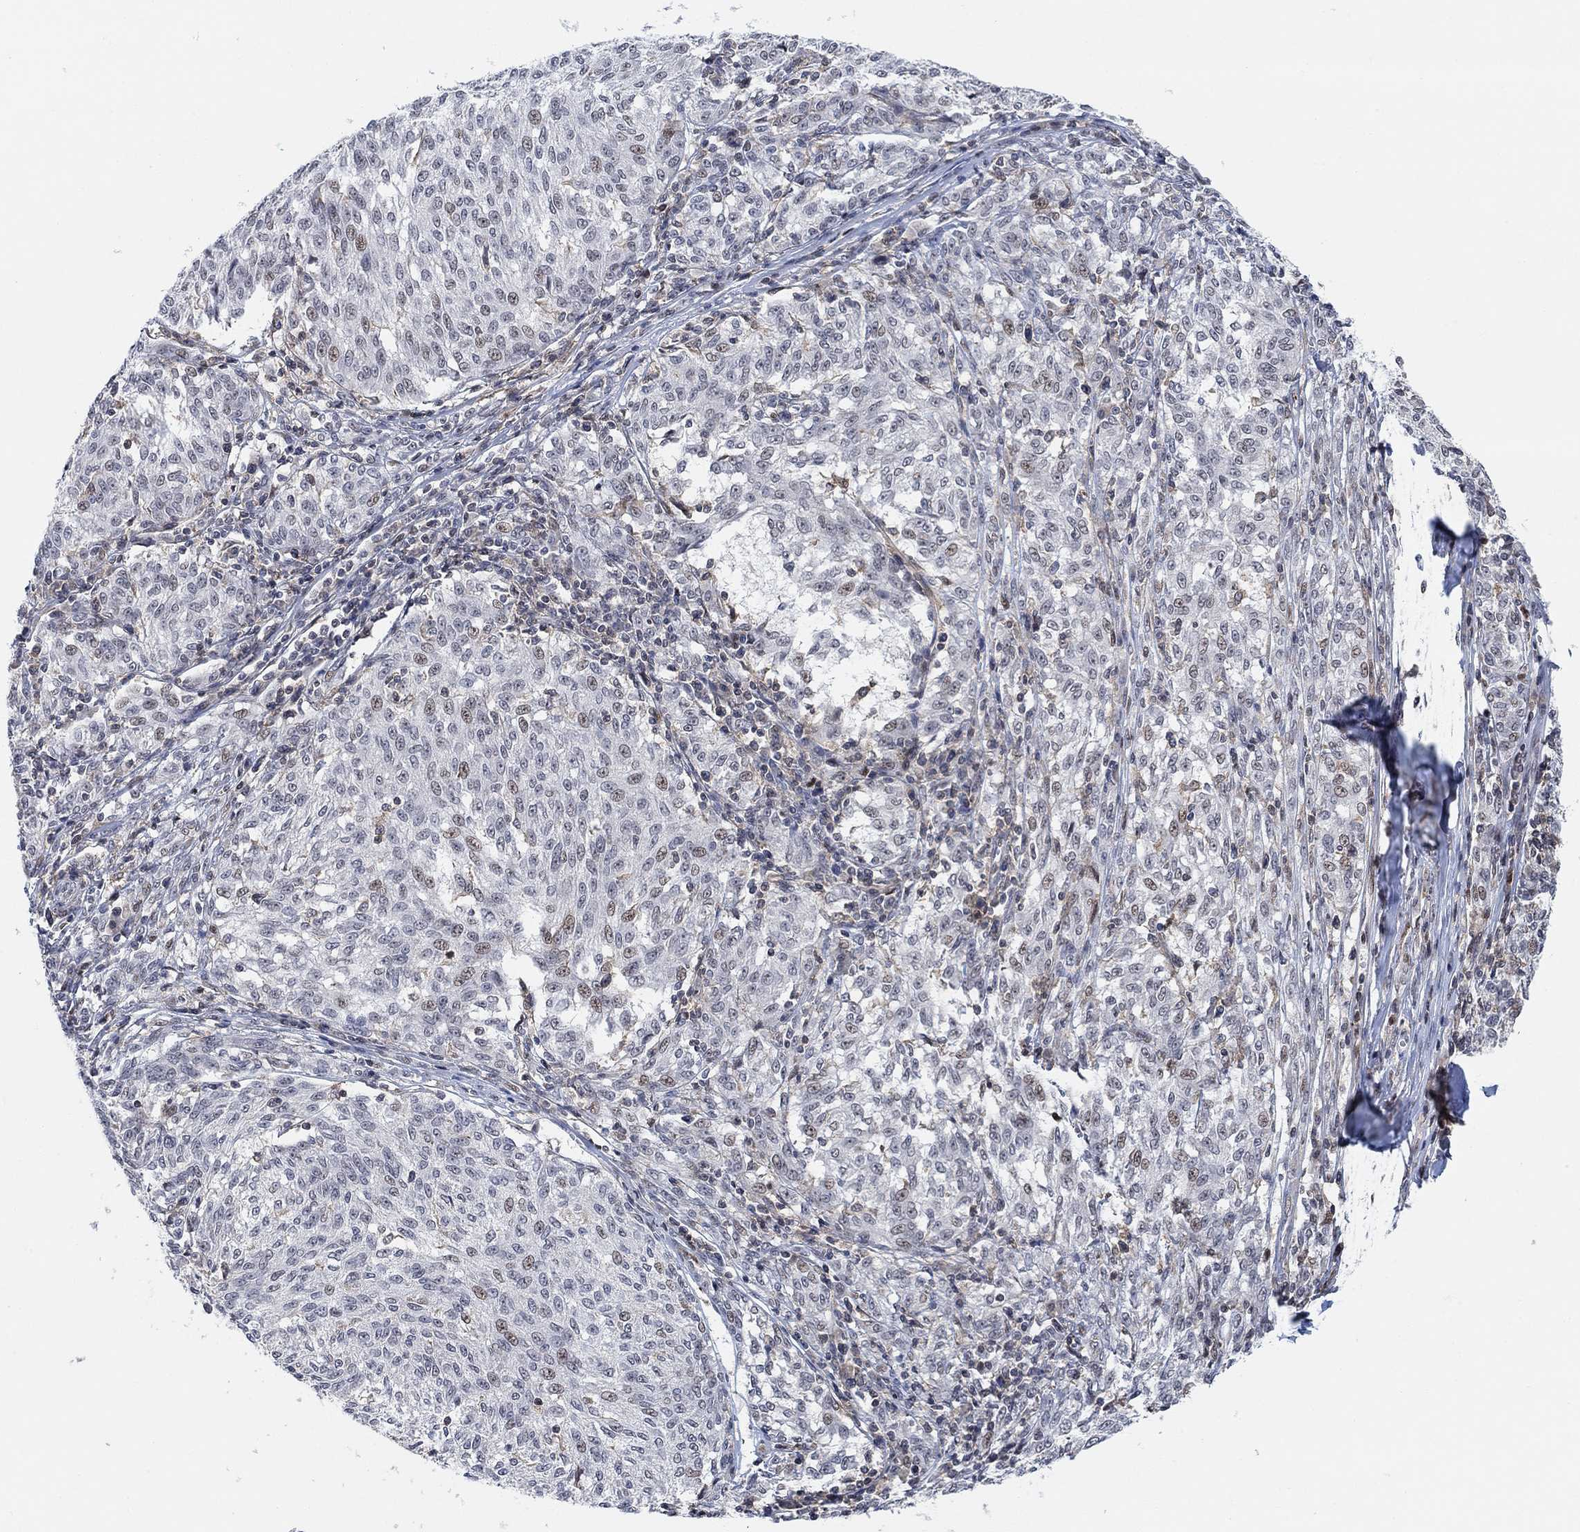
{"staining": {"intensity": "moderate", "quantity": "<25%", "location": "nuclear"}, "tissue": "melanoma", "cell_type": "Tumor cells", "image_type": "cancer", "snomed": [{"axis": "morphology", "description": "Malignant melanoma, NOS"}, {"axis": "topography", "description": "Skin"}], "caption": "Approximately <25% of tumor cells in human malignant melanoma exhibit moderate nuclear protein expression as visualized by brown immunohistochemical staining.", "gene": "PWWP2B", "patient": {"sex": "female", "age": 72}}